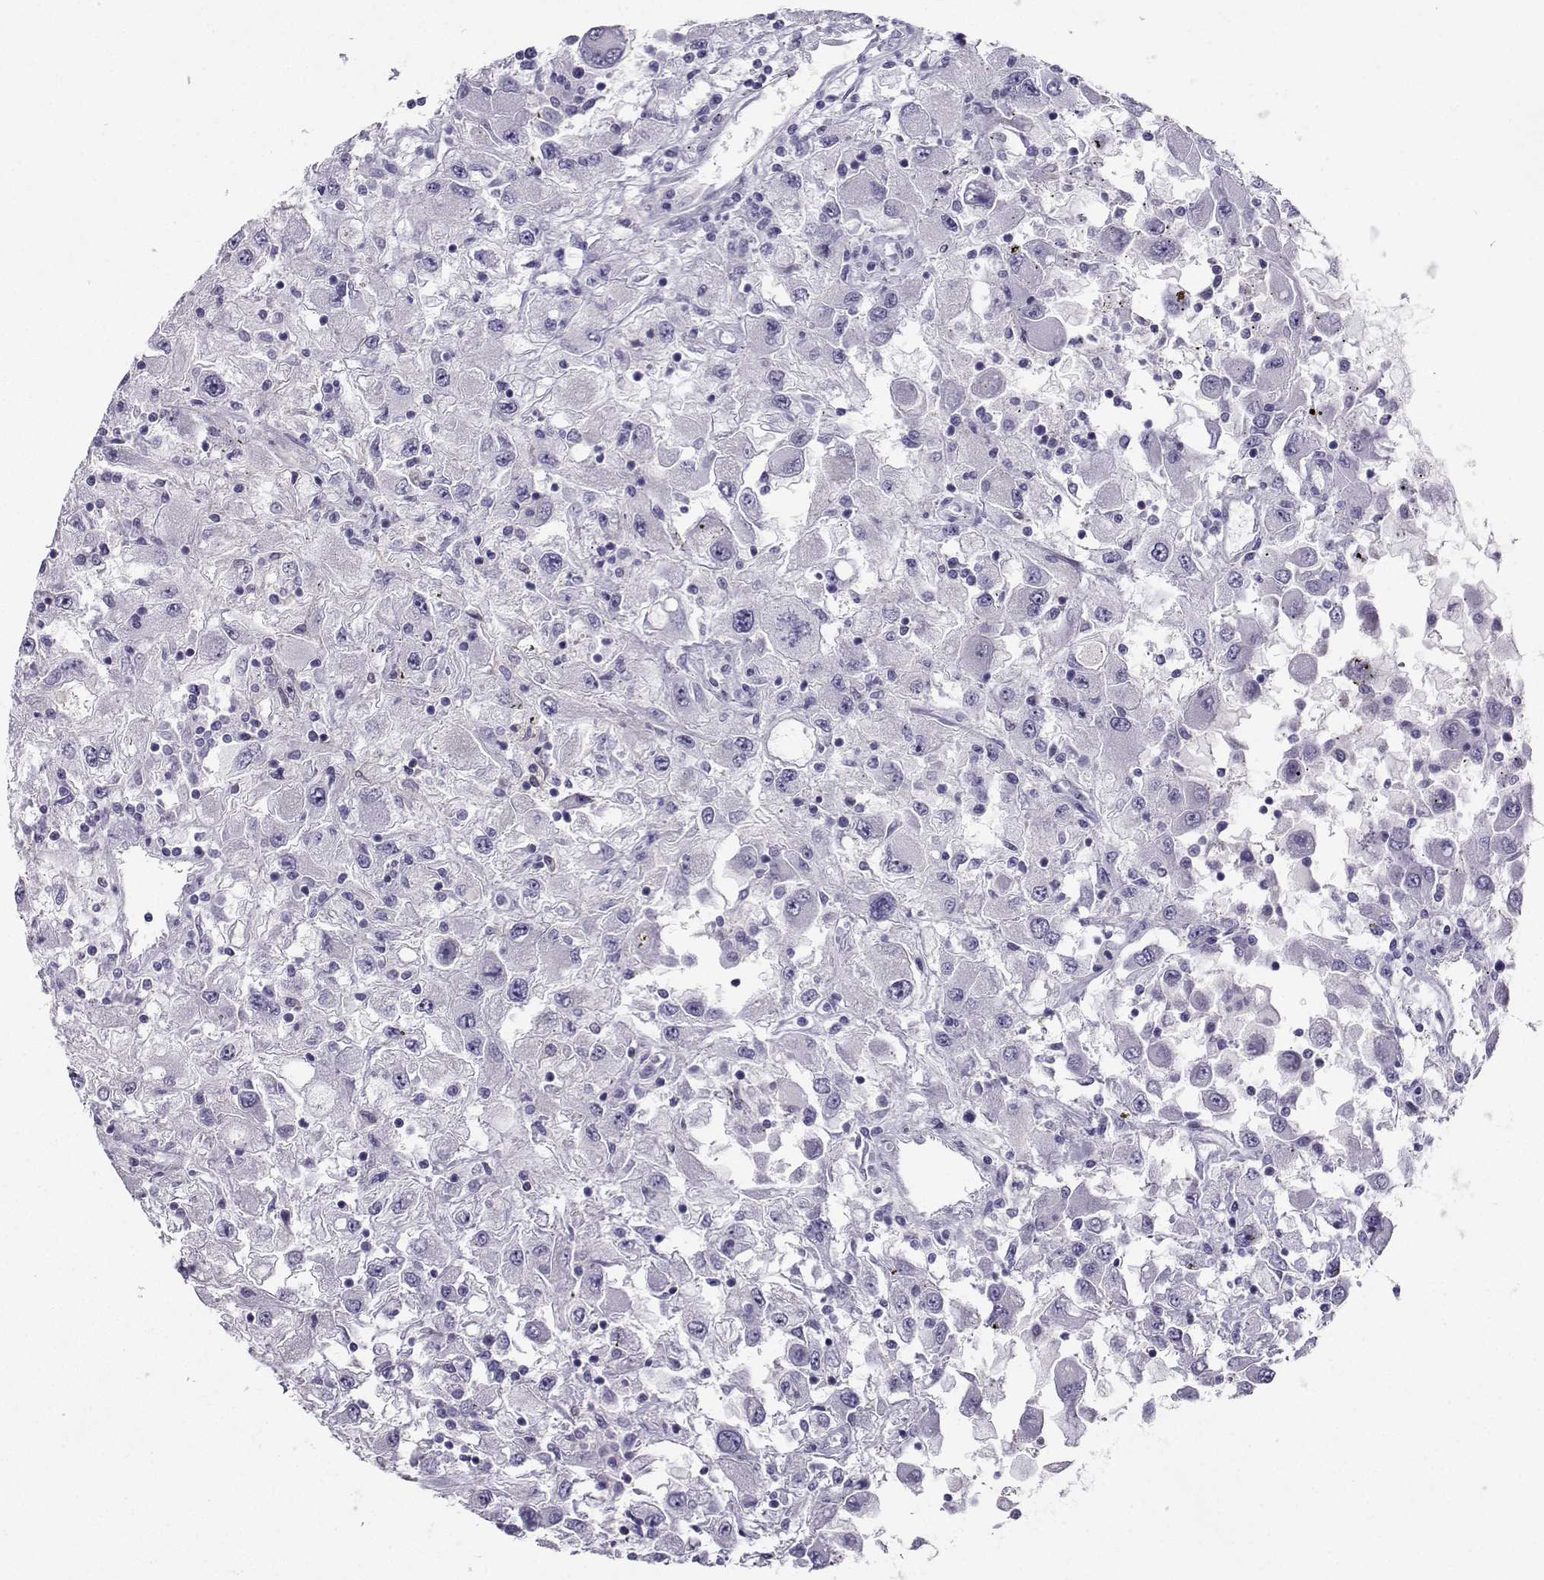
{"staining": {"intensity": "negative", "quantity": "none", "location": "none"}, "tissue": "renal cancer", "cell_type": "Tumor cells", "image_type": "cancer", "snomed": [{"axis": "morphology", "description": "Adenocarcinoma, NOS"}, {"axis": "topography", "description": "Kidney"}], "caption": "The image reveals no staining of tumor cells in adenocarcinoma (renal).", "gene": "PGK1", "patient": {"sex": "female", "age": 67}}